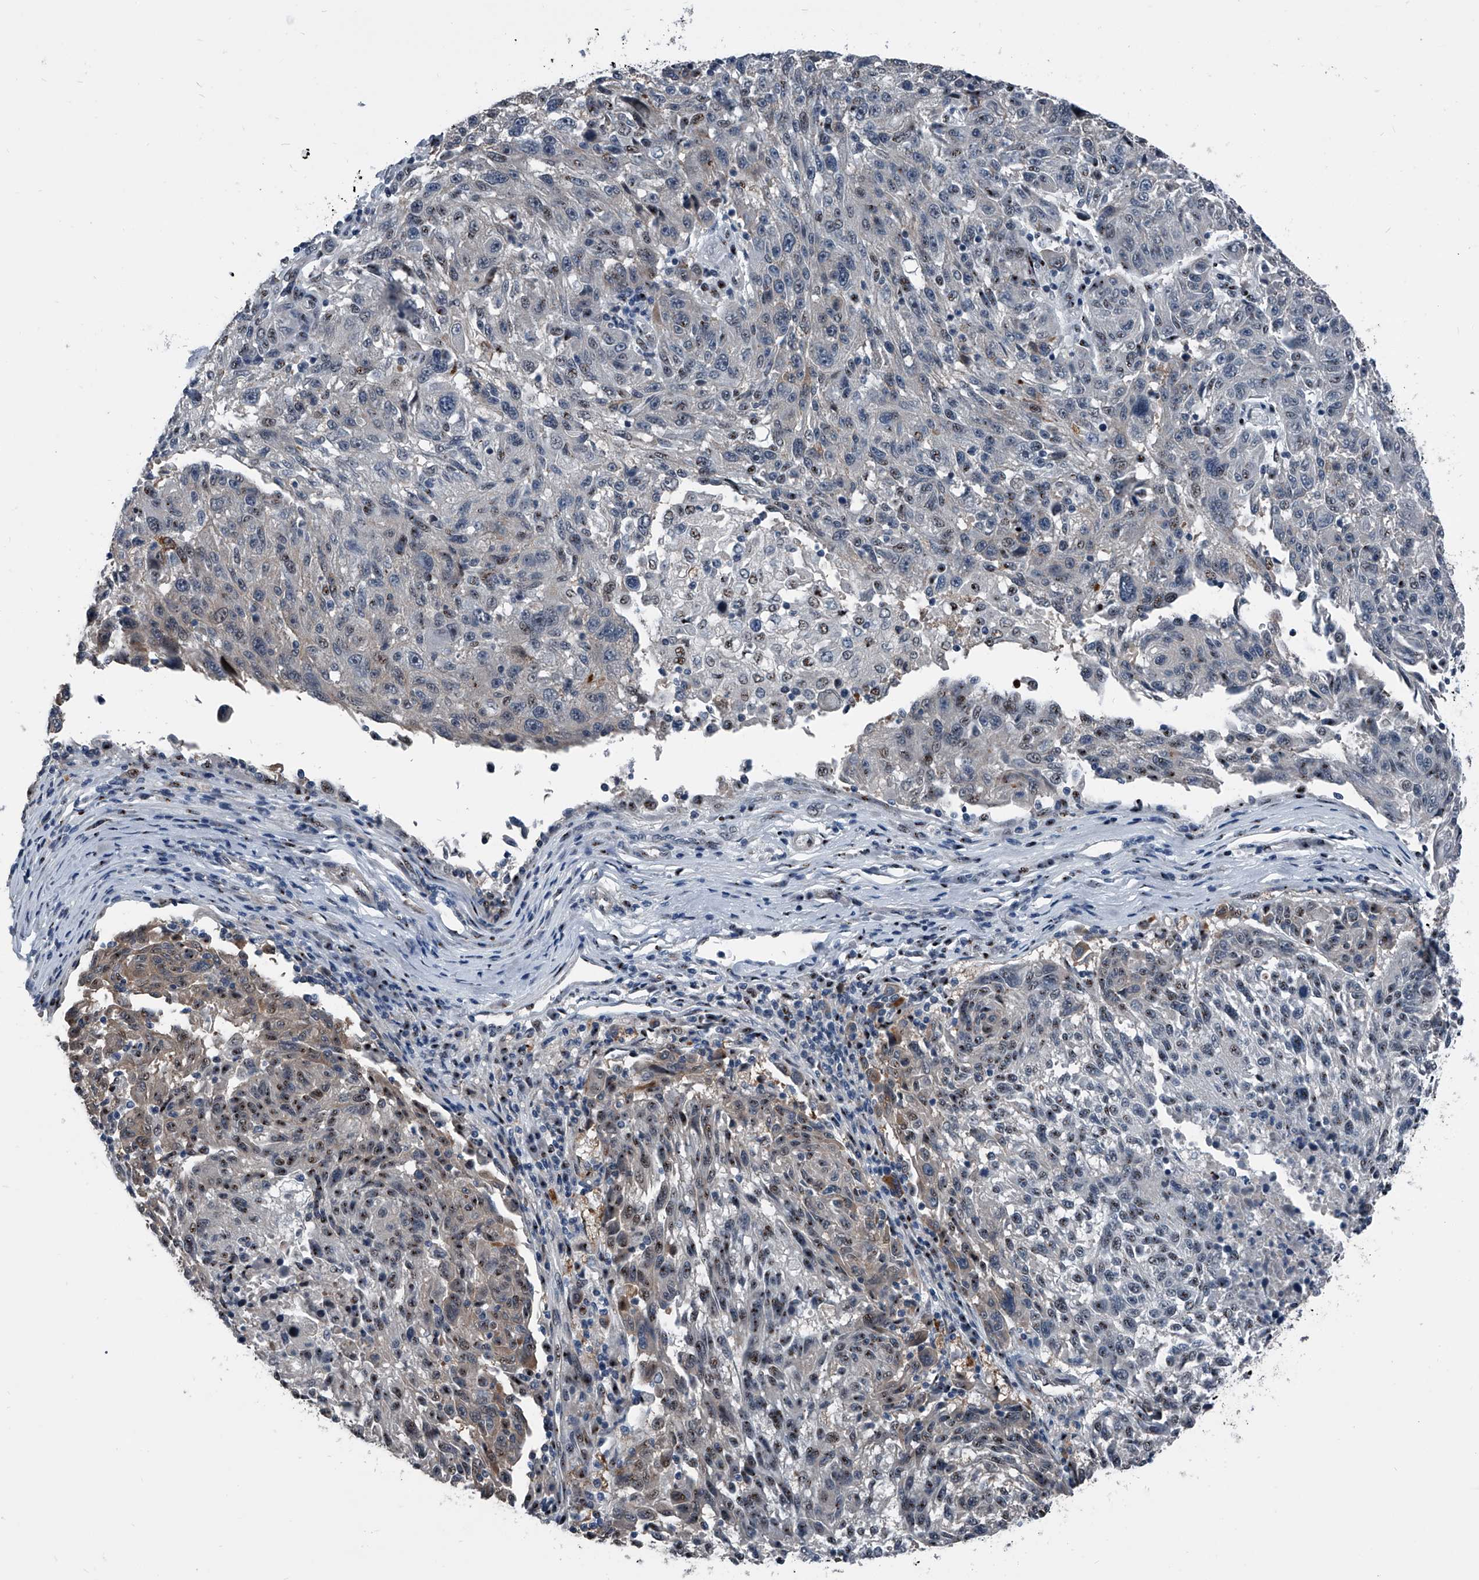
{"staining": {"intensity": "moderate", "quantity": "<25%", "location": "cytoplasmic/membranous,nuclear"}, "tissue": "melanoma", "cell_type": "Tumor cells", "image_type": "cancer", "snomed": [{"axis": "morphology", "description": "Malignant melanoma, NOS"}, {"axis": "topography", "description": "Skin"}], "caption": "Immunohistochemical staining of melanoma displays moderate cytoplasmic/membranous and nuclear protein expression in about <25% of tumor cells.", "gene": "MEN1", "patient": {"sex": "male", "age": 53}}